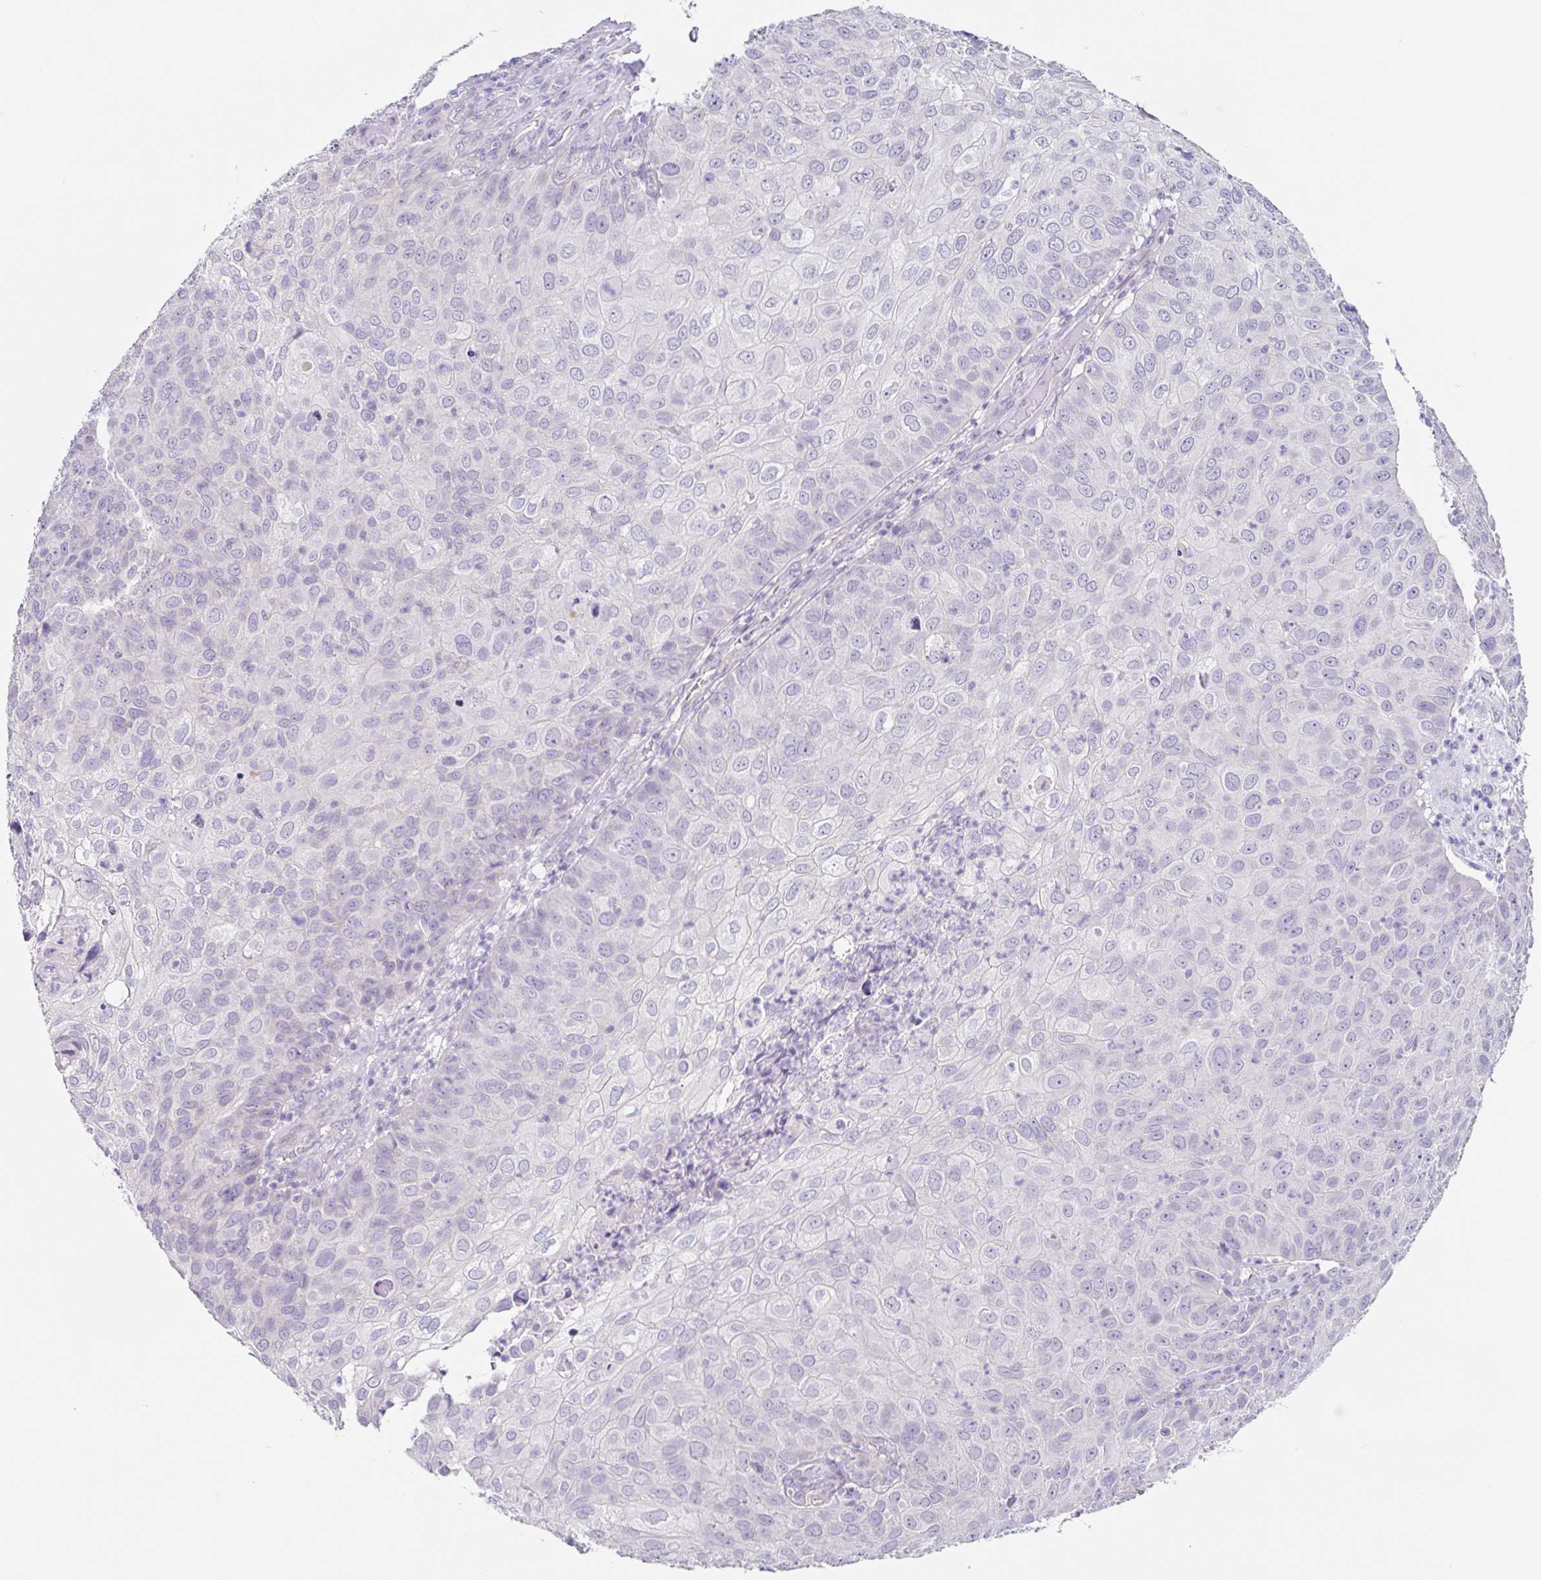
{"staining": {"intensity": "negative", "quantity": "none", "location": "none"}, "tissue": "skin cancer", "cell_type": "Tumor cells", "image_type": "cancer", "snomed": [{"axis": "morphology", "description": "Squamous cell carcinoma, NOS"}, {"axis": "topography", "description": "Skin"}], "caption": "Immunohistochemical staining of human skin cancer exhibits no significant positivity in tumor cells.", "gene": "DCAF17", "patient": {"sex": "male", "age": 87}}